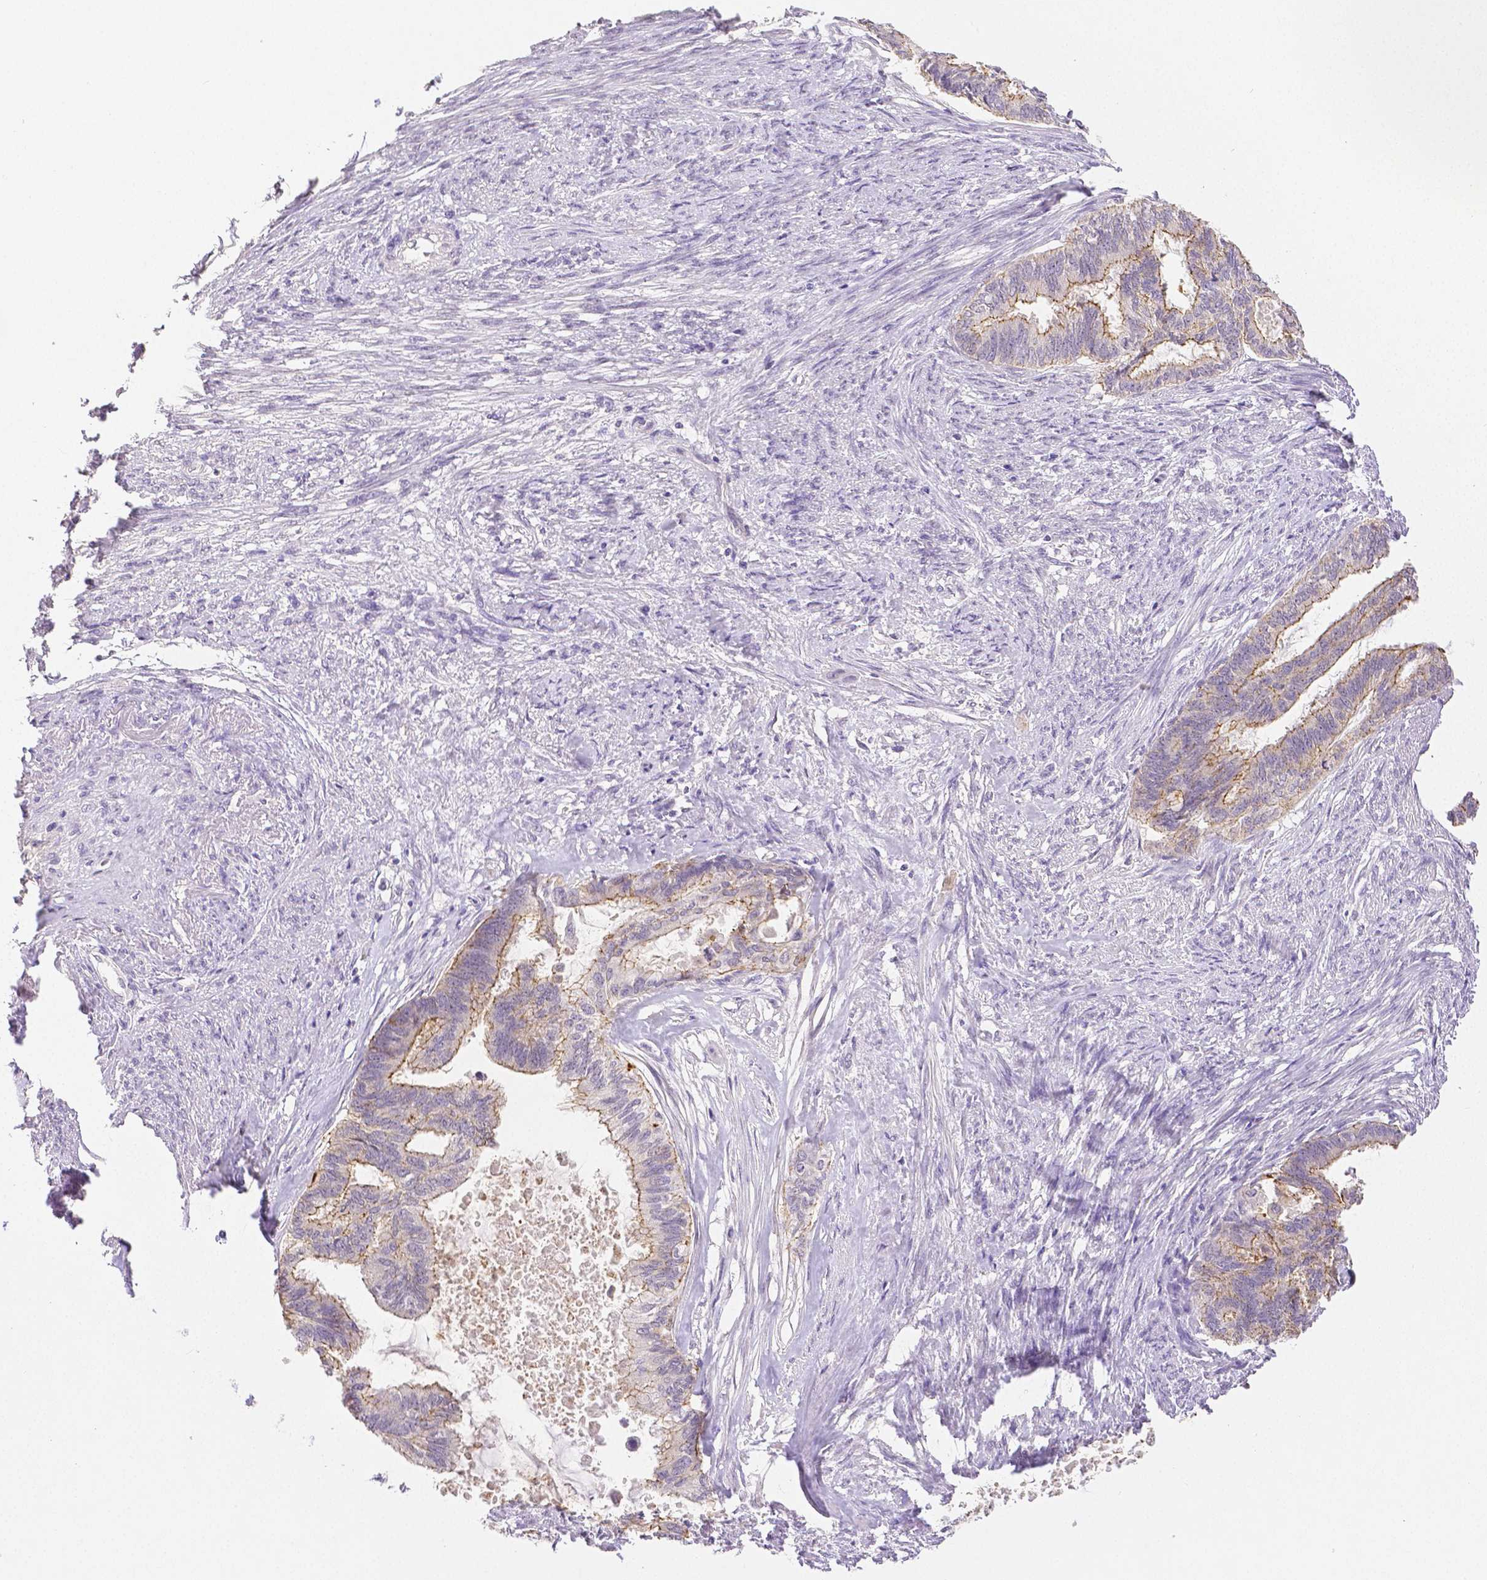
{"staining": {"intensity": "moderate", "quantity": "<25%", "location": "cytoplasmic/membranous"}, "tissue": "endometrial cancer", "cell_type": "Tumor cells", "image_type": "cancer", "snomed": [{"axis": "morphology", "description": "Adenocarcinoma, NOS"}, {"axis": "topography", "description": "Endometrium"}], "caption": "Endometrial adenocarcinoma stained with DAB (3,3'-diaminobenzidine) immunohistochemistry (IHC) displays low levels of moderate cytoplasmic/membranous expression in approximately <25% of tumor cells.", "gene": "OCLN", "patient": {"sex": "female", "age": 86}}